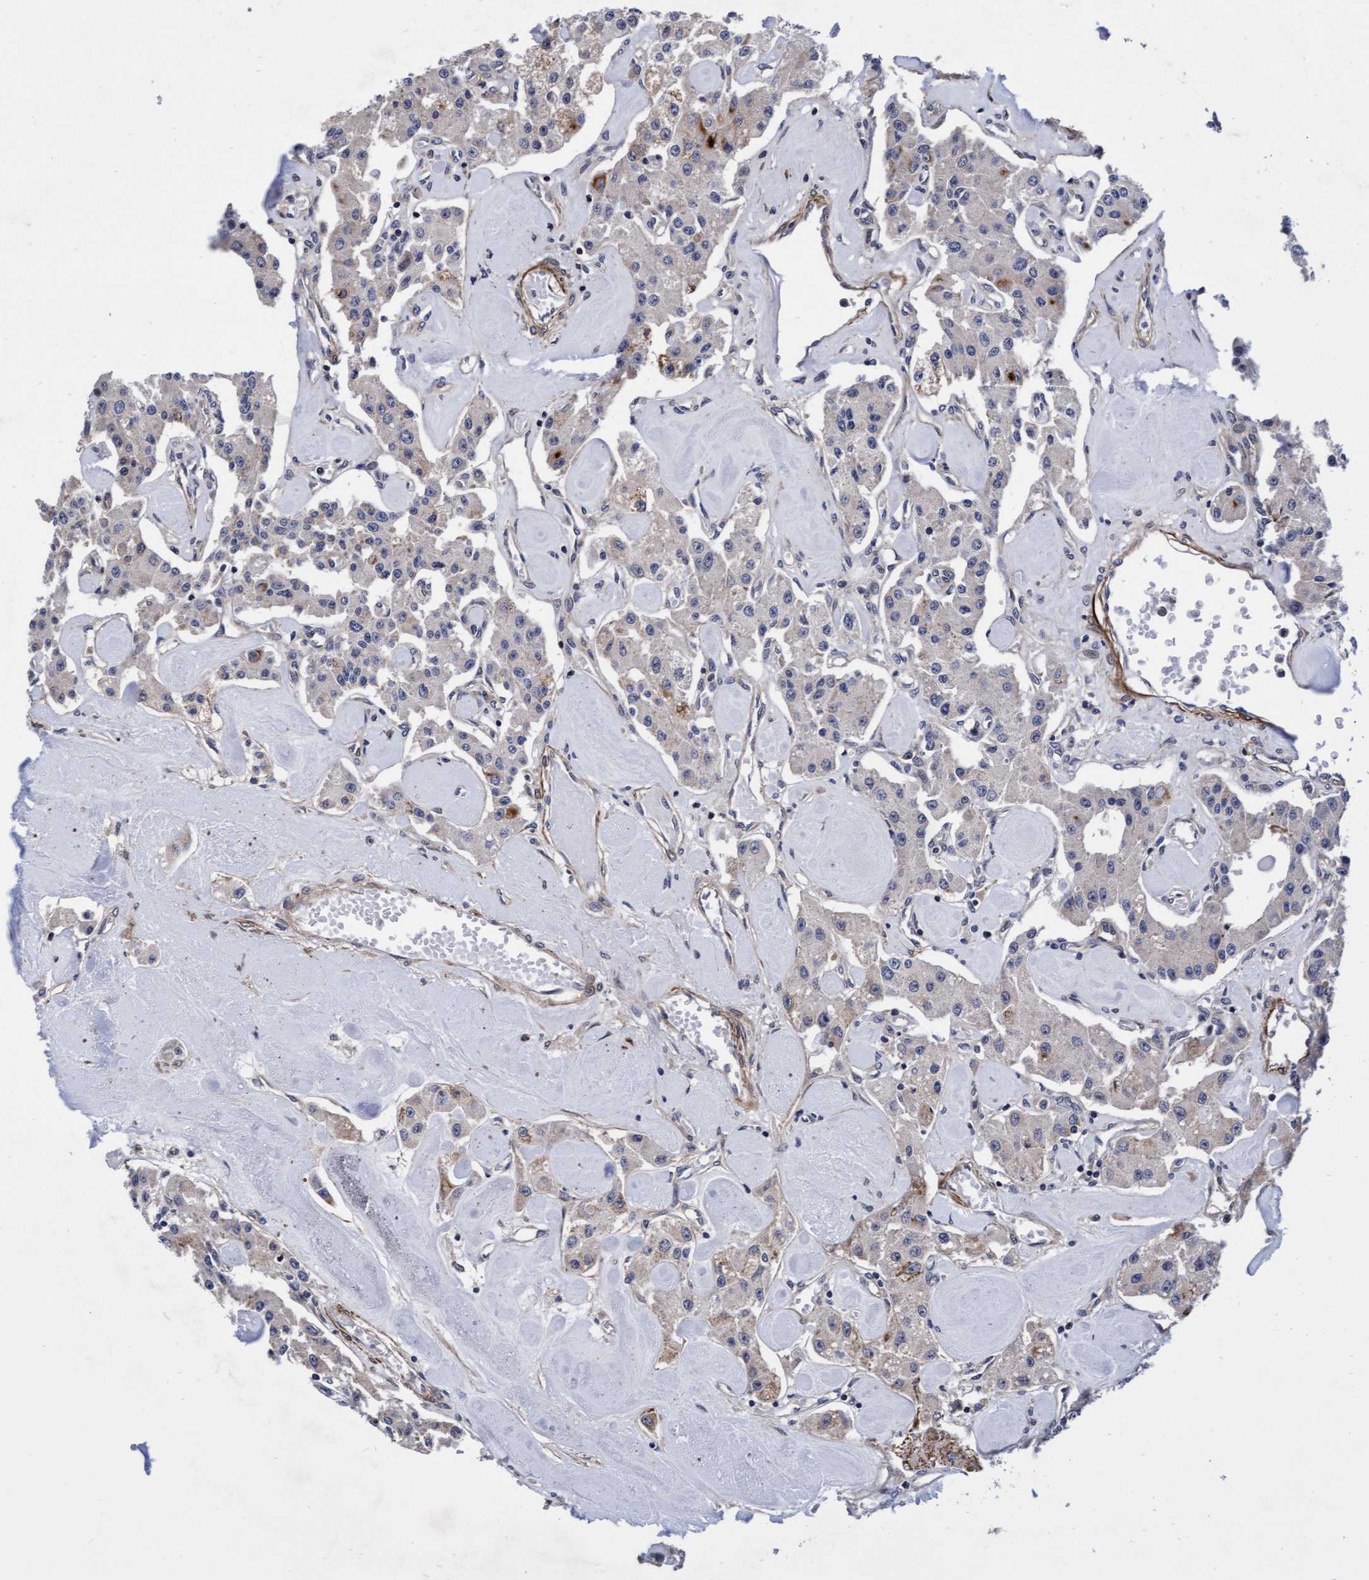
{"staining": {"intensity": "weak", "quantity": "25%-75%", "location": "cytoplasmic/membranous"}, "tissue": "carcinoid", "cell_type": "Tumor cells", "image_type": "cancer", "snomed": [{"axis": "morphology", "description": "Carcinoid, malignant, NOS"}, {"axis": "topography", "description": "Pancreas"}], "caption": "DAB immunohistochemical staining of human carcinoid (malignant) shows weak cytoplasmic/membranous protein expression in about 25%-75% of tumor cells. The staining is performed using DAB (3,3'-diaminobenzidine) brown chromogen to label protein expression. The nuclei are counter-stained blue using hematoxylin.", "gene": "EFCAB13", "patient": {"sex": "male", "age": 41}}